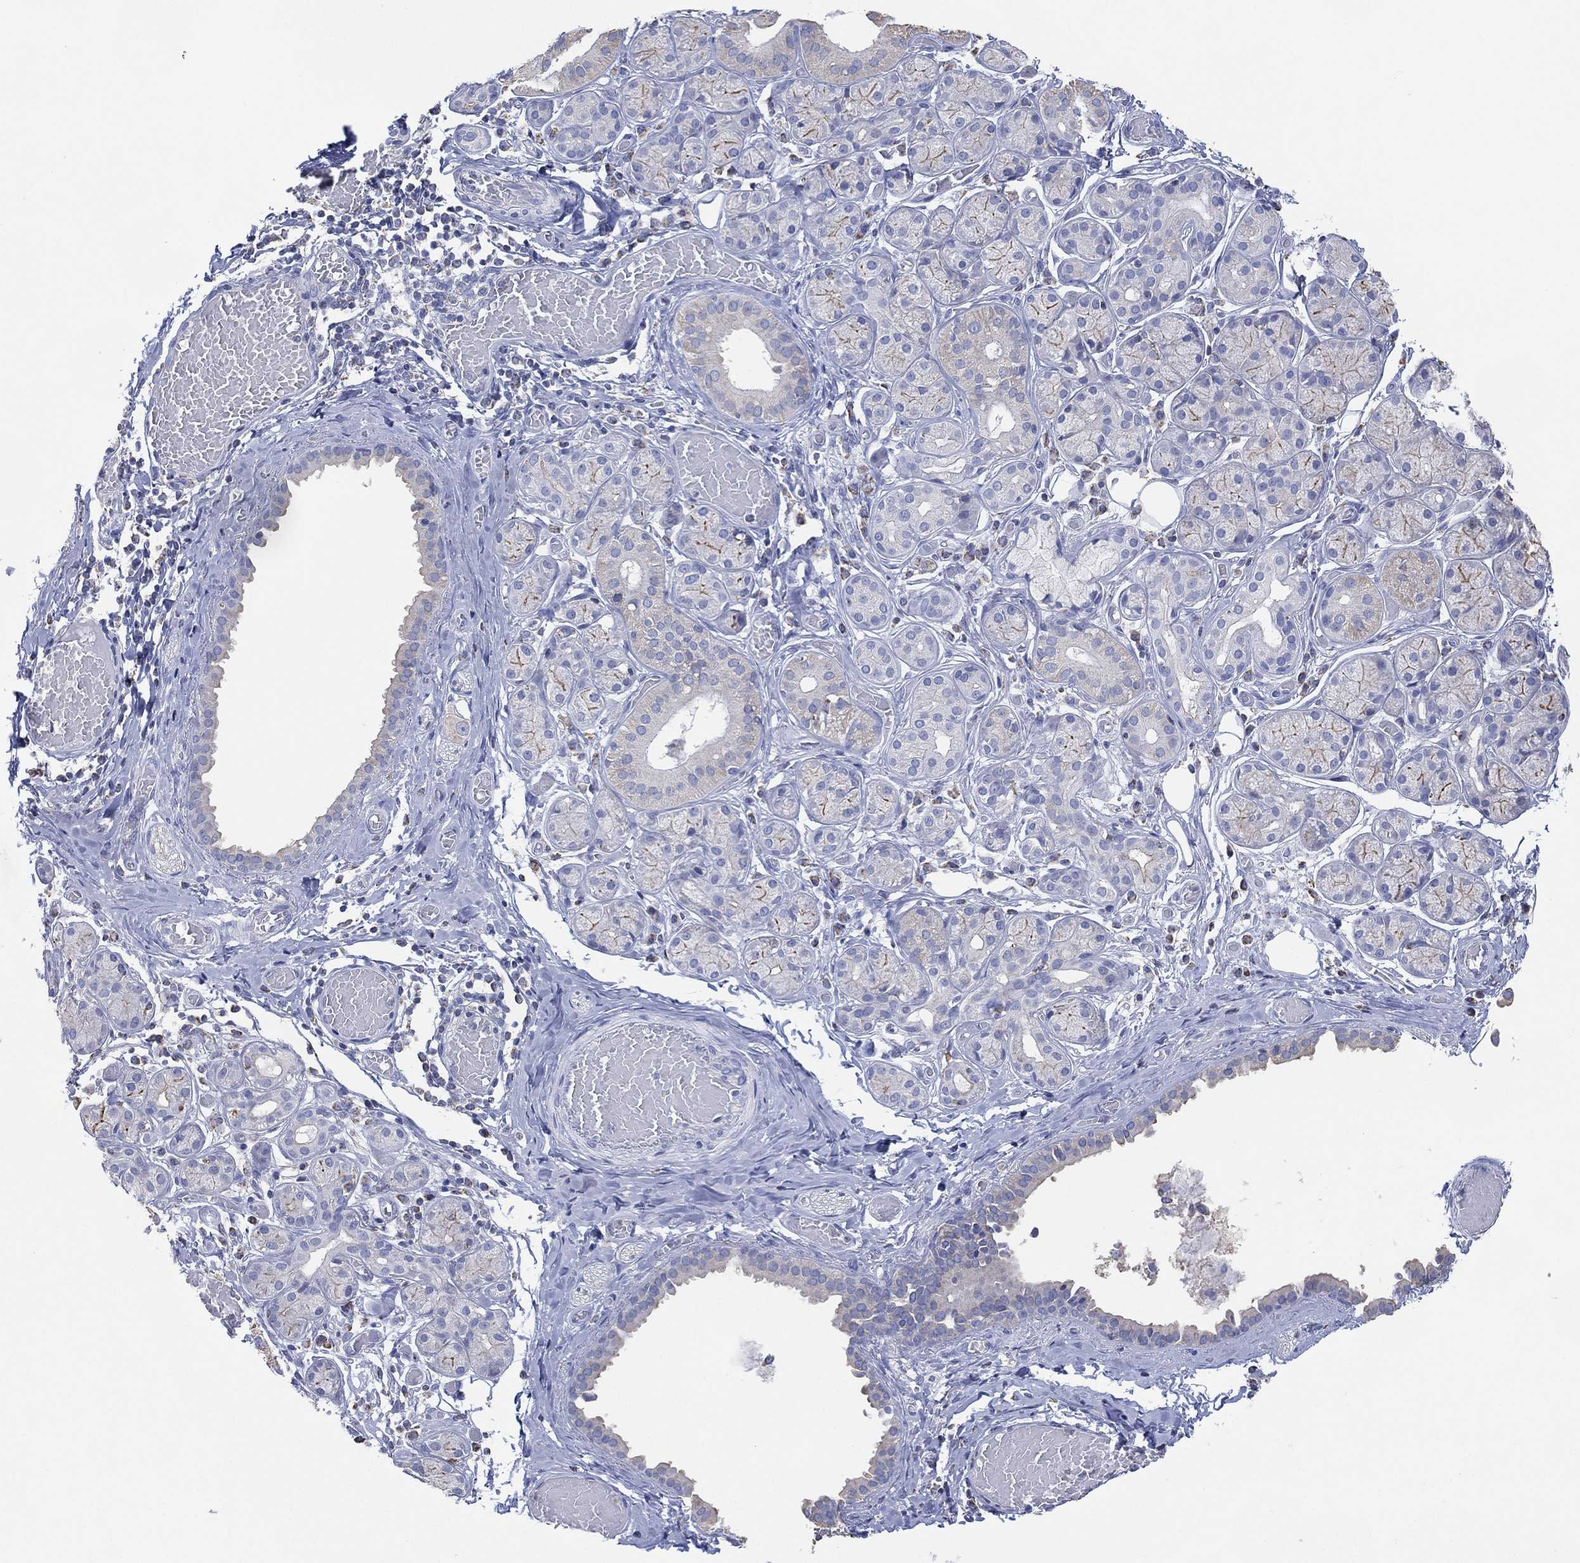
{"staining": {"intensity": "strong", "quantity": "<25%", "location": "cytoplasmic/membranous"}, "tissue": "salivary gland", "cell_type": "Glandular cells", "image_type": "normal", "snomed": [{"axis": "morphology", "description": "Normal tissue, NOS"}, {"axis": "topography", "description": "Salivary gland"}, {"axis": "topography", "description": "Peripheral nerve tissue"}], "caption": "Immunohistochemical staining of benign human salivary gland exhibits strong cytoplasmic/membranous protein staining in approximately <25% of glandular cells. The protein of interest is shown in brown color, while the nuclei are stained blue.", "gene": "CFTR", "patient": {"sex": "male", "age": 71}}